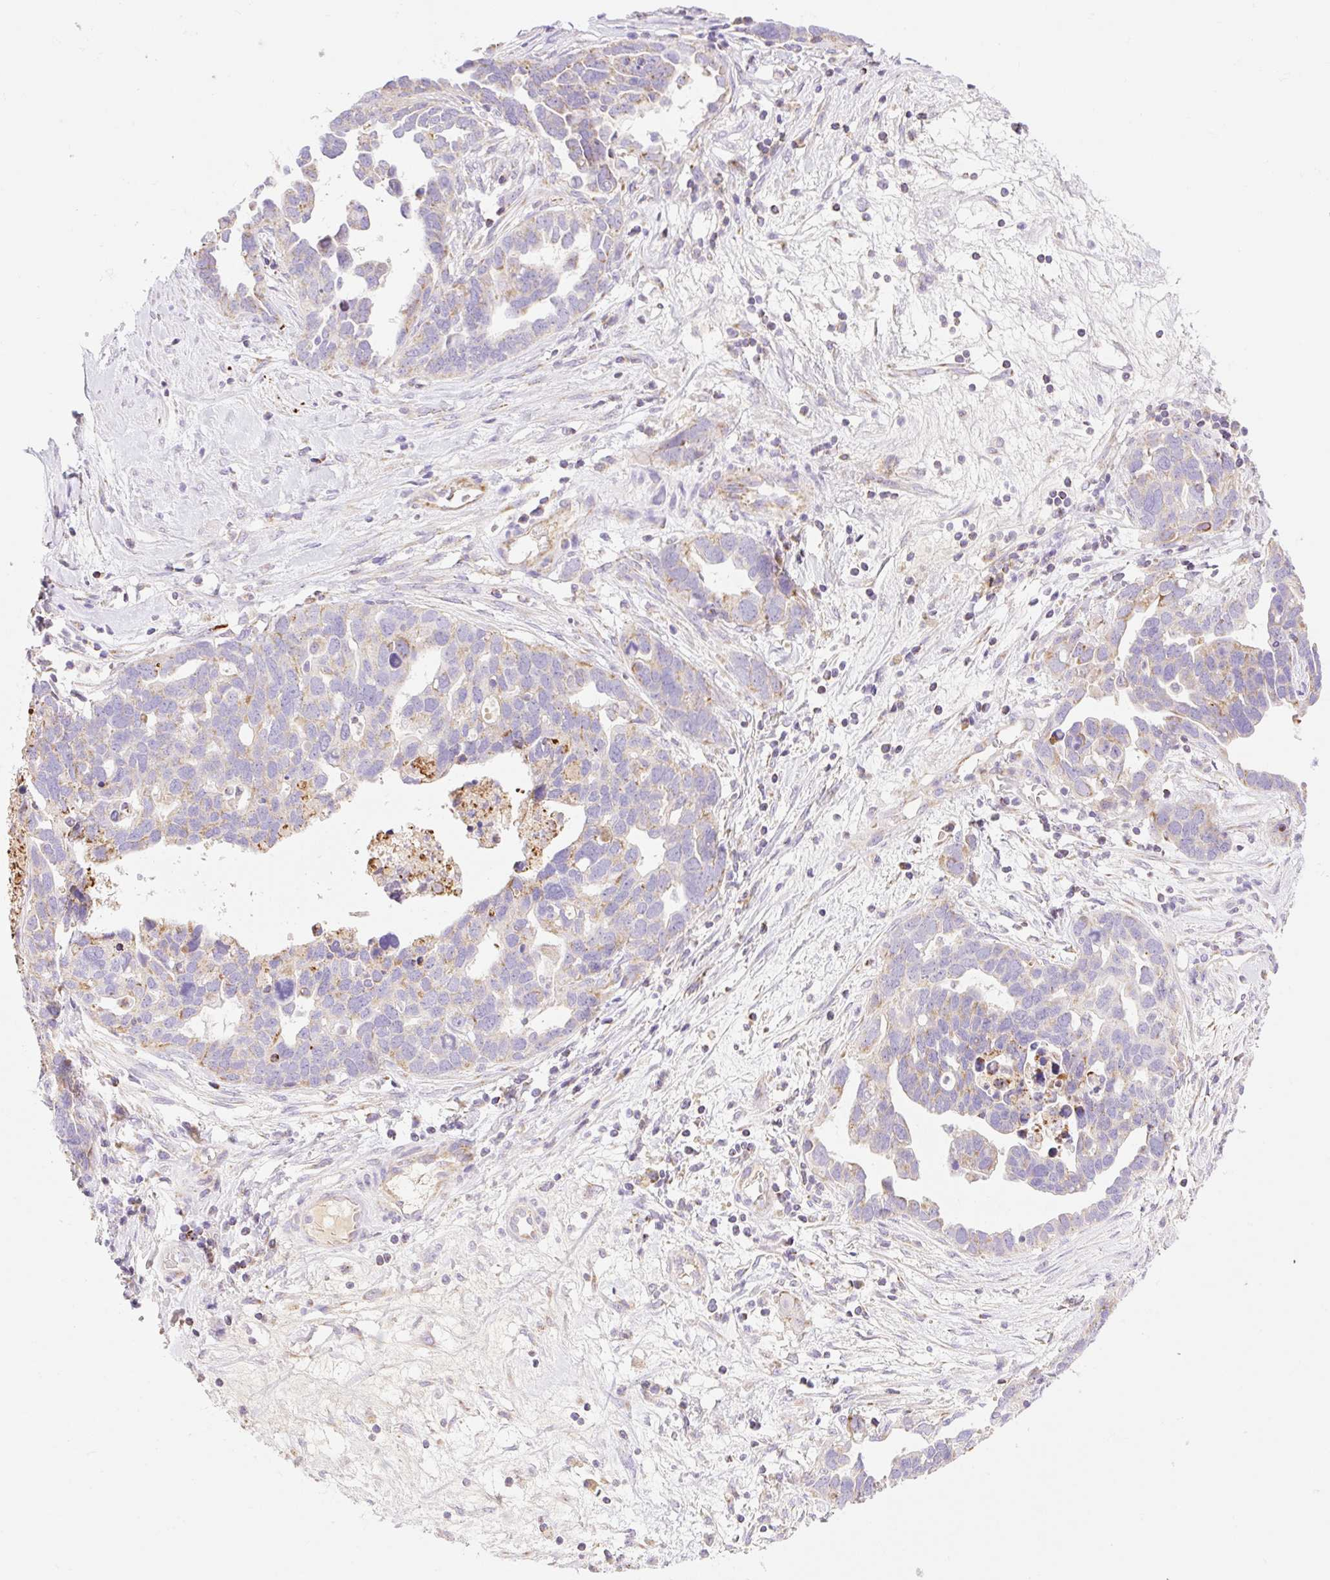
{"staining": {"intensity": "weak", "quantity": "25%-75%", "location": "cytoplasmic/membranous"}, "tissue": "ovarian cancer", "cell_type": "Tumor cells", "image_type": "cancer", "snomed": [{"axis": "morphology", "description": "Cystadenocarcinoma, serous, NOS"}, {"axis": "topography", "description": "Ovary"}], "caption": "A high-resolution histopathology image shows immunohistochemistry staining of serous cystadenocarcinoma (ovarian), which displays weak cytoplasmic/membranous expression in about 25%-75% of tumor cells.", "gene": "ETNK2", "patient": {"sex": "female", "age": 54}}